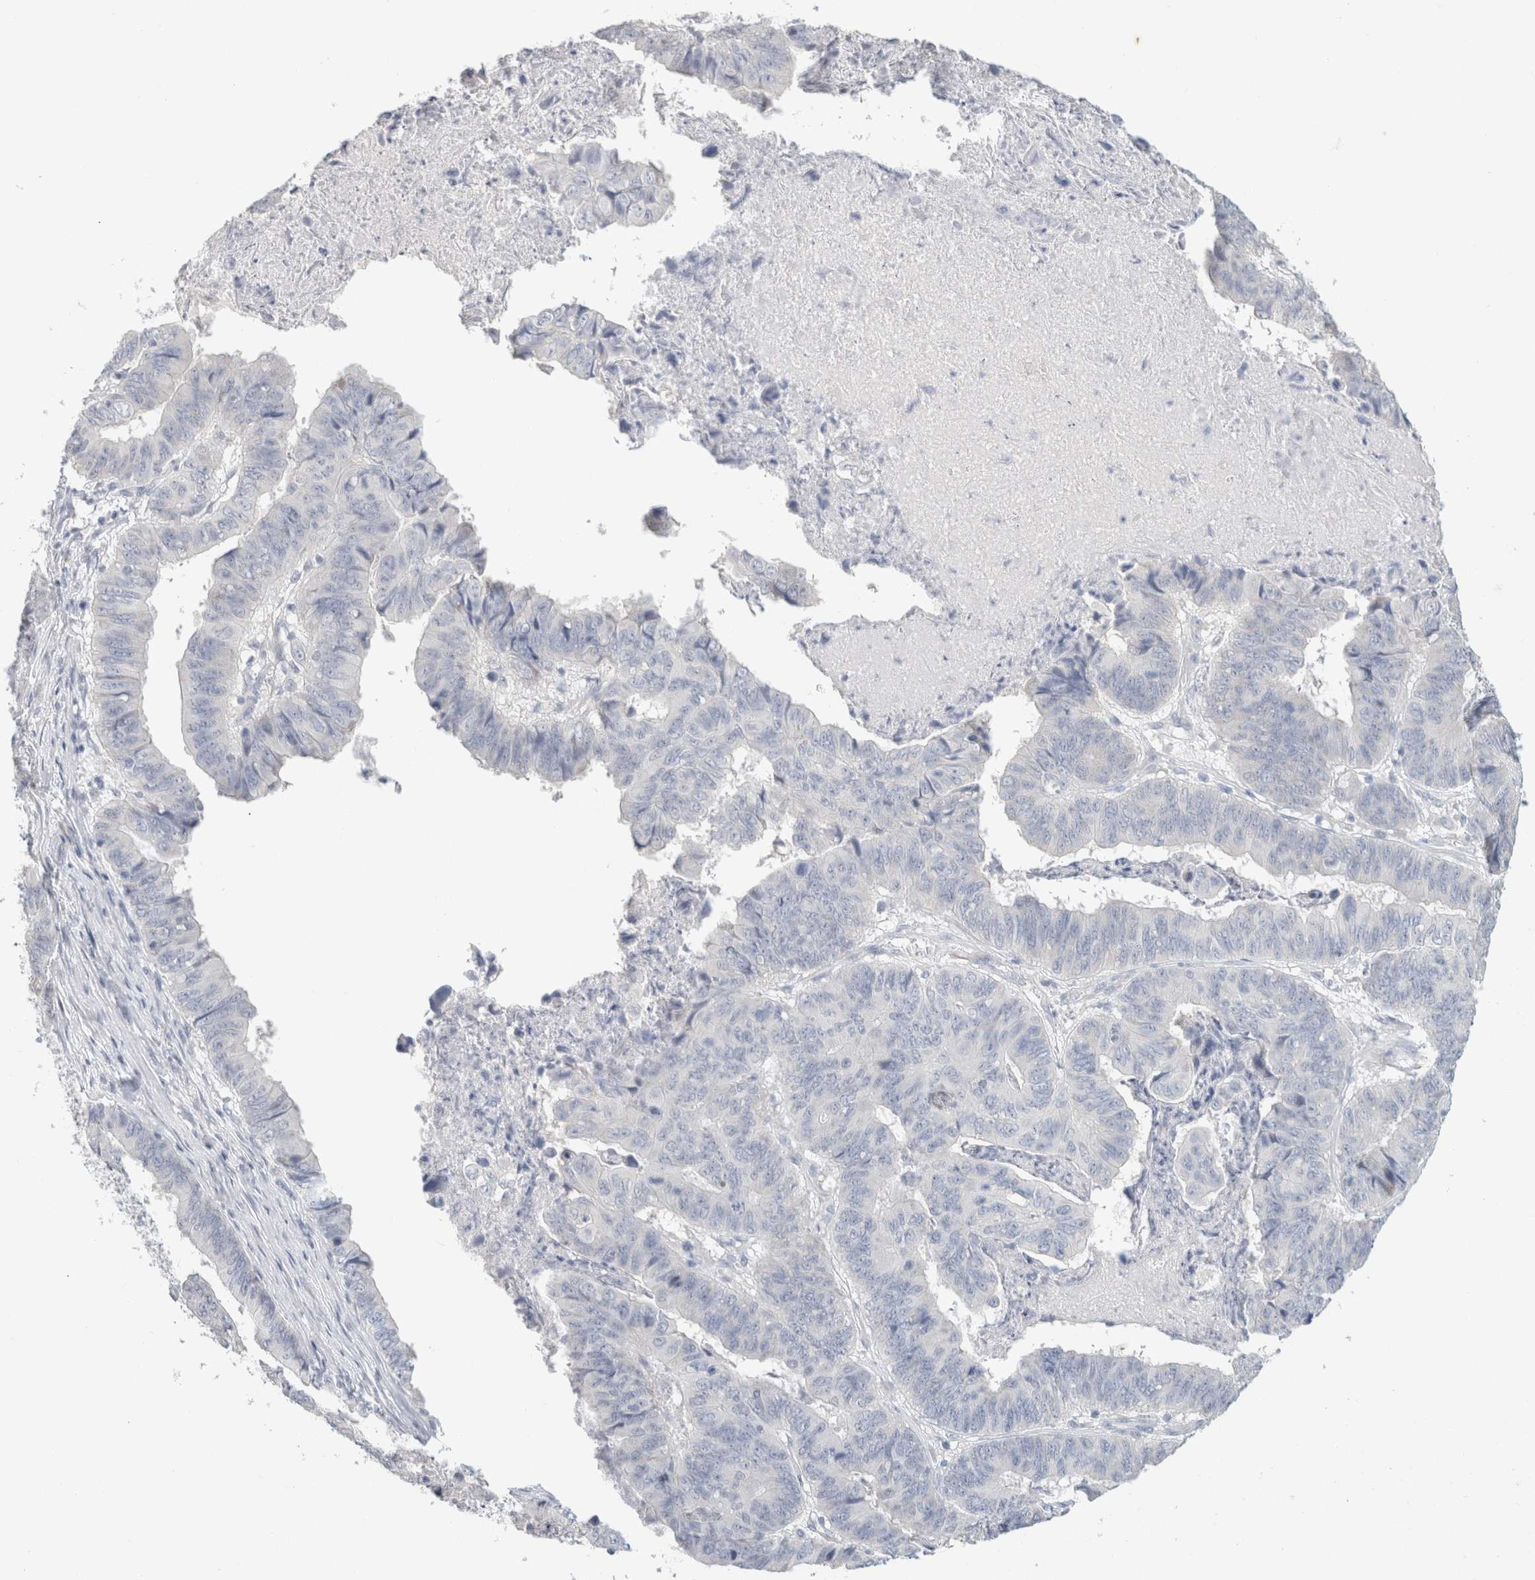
{"staining": {"intensity": "negative", "quantity": "none", "location": "none"}, "tissue": "stomach cancer", "cell_type": "Tumor cells", "image_type": "cancer", "snomed": [{"axis": "morphology", "description": "Adenocarcinoma, NOS"}, {"axis": "topography", "description": "Stomach, lower"}], "caption": "Tumor cells are negative for brown protein staining in stomach cancer (adenocarcinoma).", "gene": "NEFM", "patient": {"sex": "male", "age": 77}}